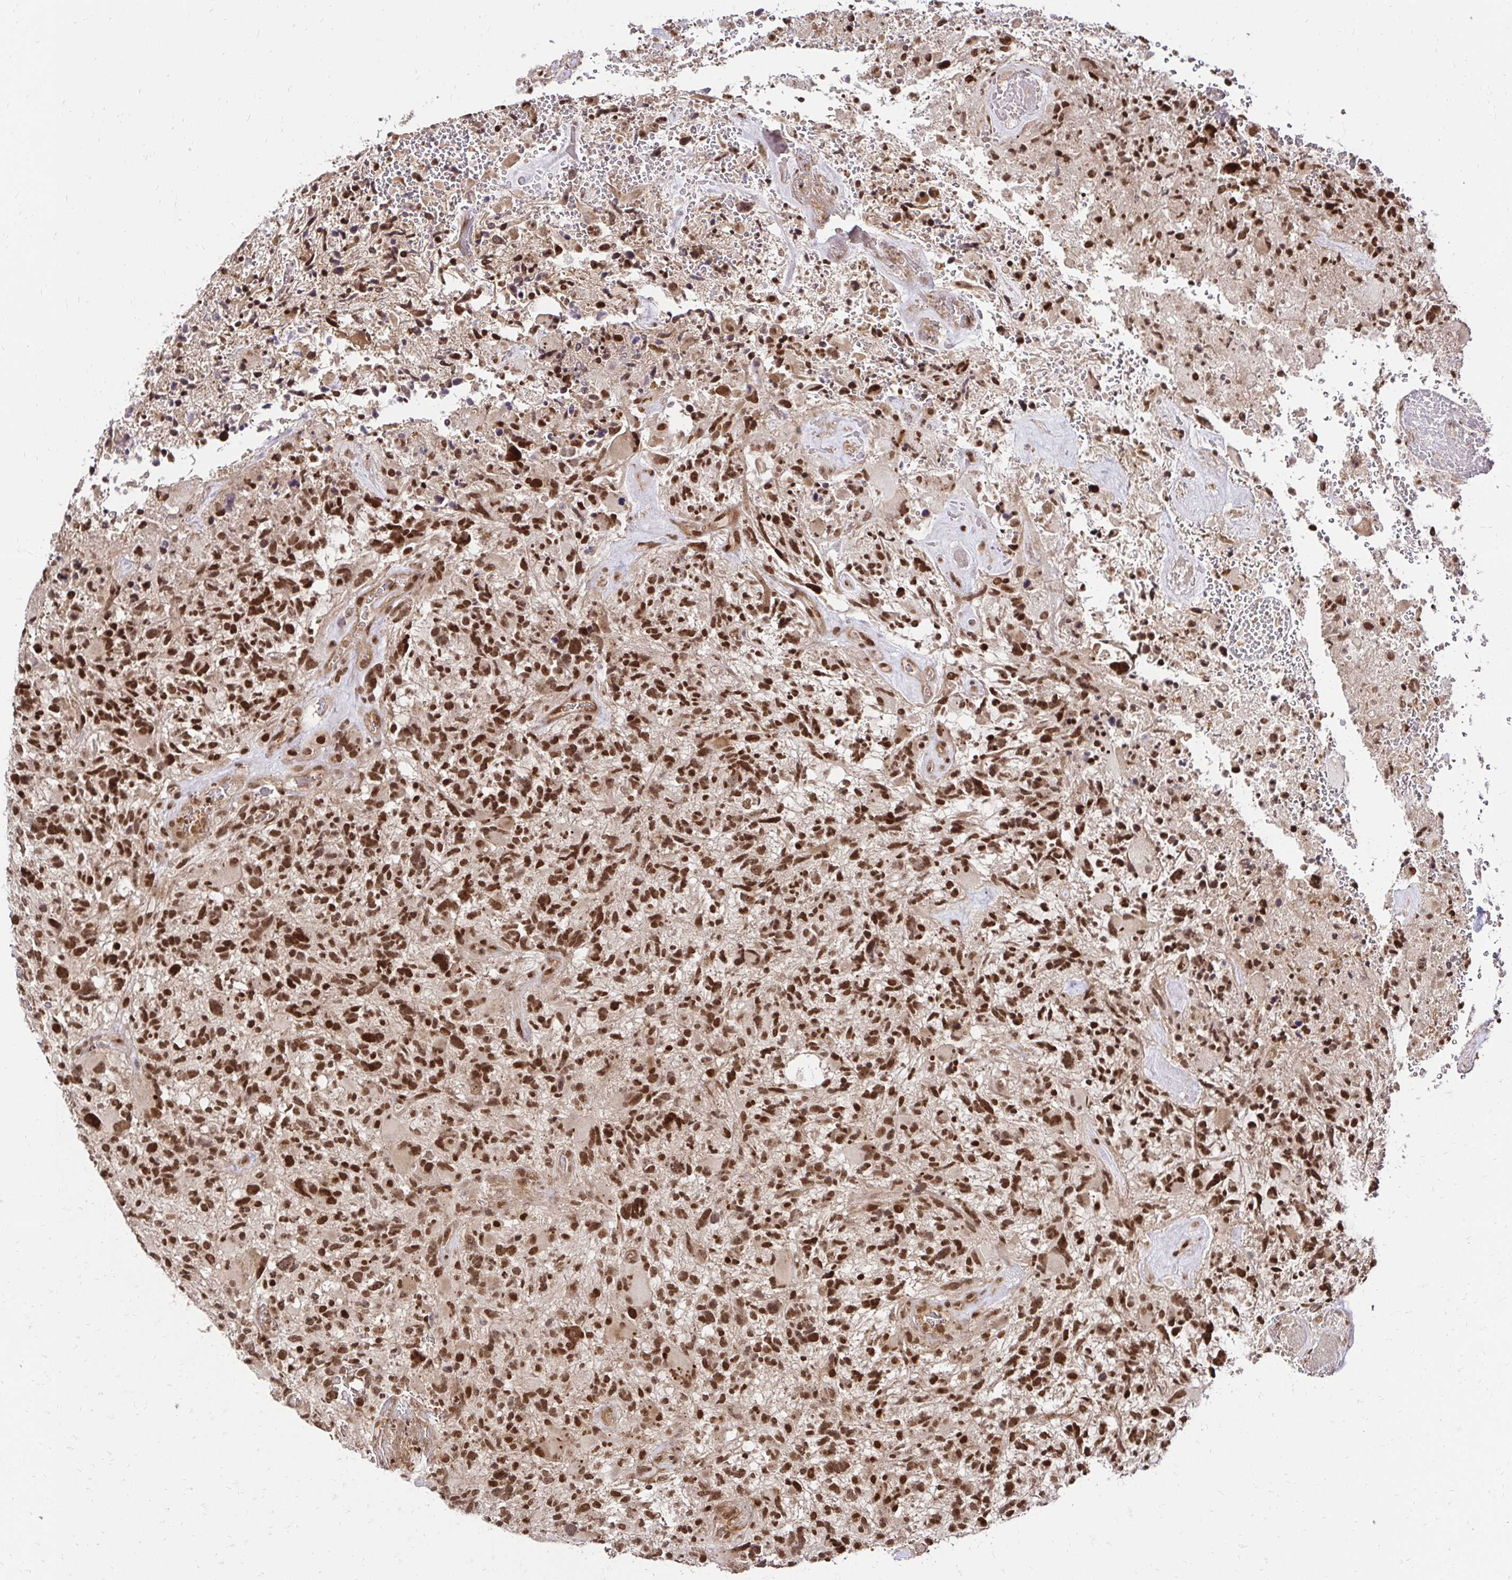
{"staining": {"intensity": "strong", "quantity": ">75%", "location": "nuclear"}, "tissue": "glioma", "cell_type": "Tumor cells", "image_type": "cancer", "snomed": [{"axis": "morphology", "description": "Glioma, malignant, High grade"}, {"axis": "topography", "description": "Brain"}], "caption": "Immunohistochemical staining of human malignant glioma (high-grade) exhibits strong nuclear protein positivity in approximately >75% of tumor cells.", "gene": "GLYR1", "patient": {"sex": "female", "age": 71}}